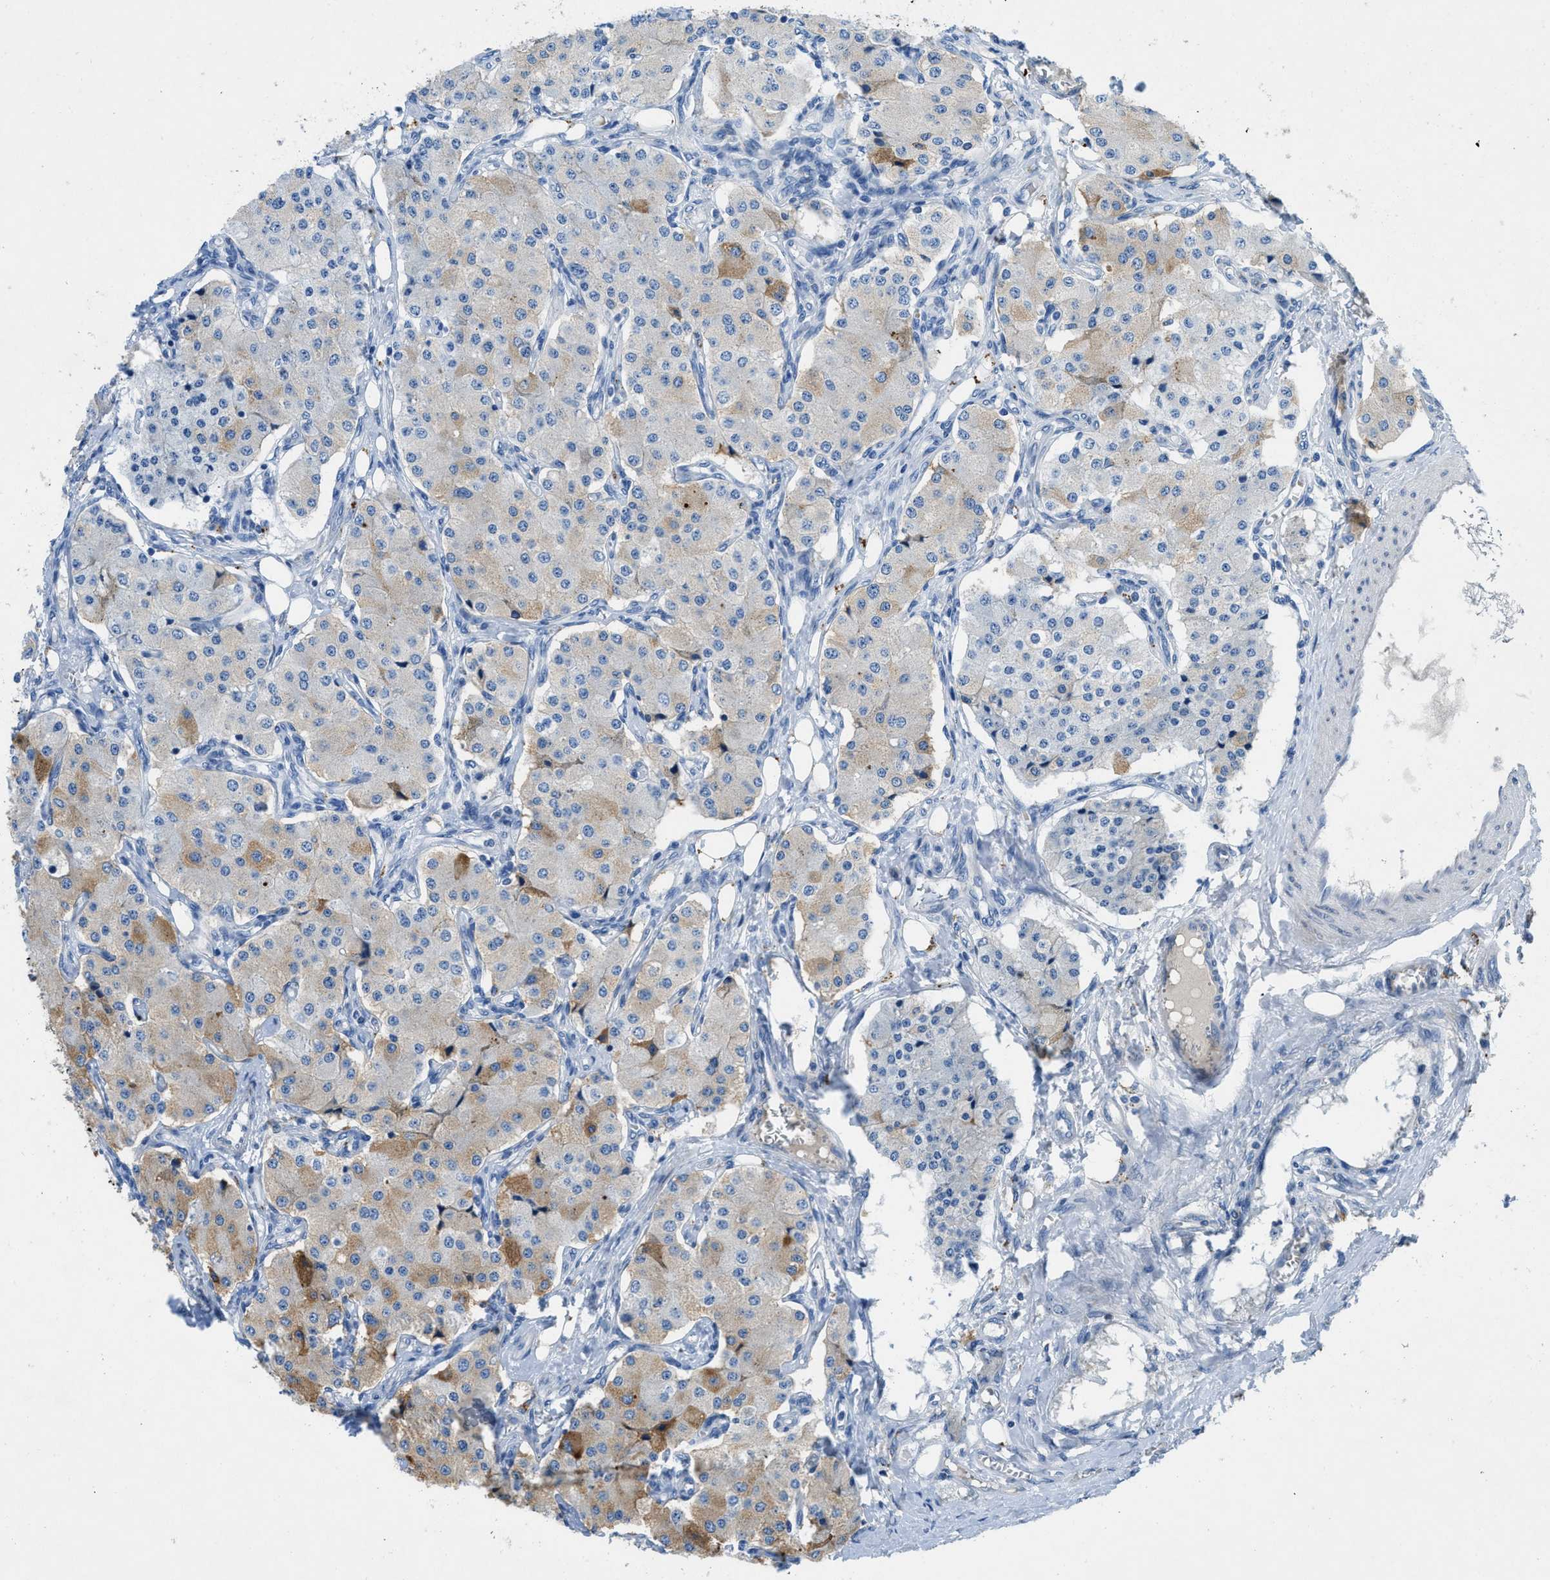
{"staining": {"intensity": "moderate", "quantity": "<25%", "location": "cytoplasmic/membranous"}, "tissue": "carcinoid", "cell_type": "Tumor cells", "image_type": "cancer", "snomed": [{"axis": "morphology", "description": "Carcinoid, malignant, NOS"}, {"axis": "topography", "description": "Colon"}], "caption": "Moderate cytoplasmic/membranous positivity is seen in approximately <25% of tumor cells in carcinoid.", "gene": "TMEM248", "patient": {"sex": "female", "age": 52}}